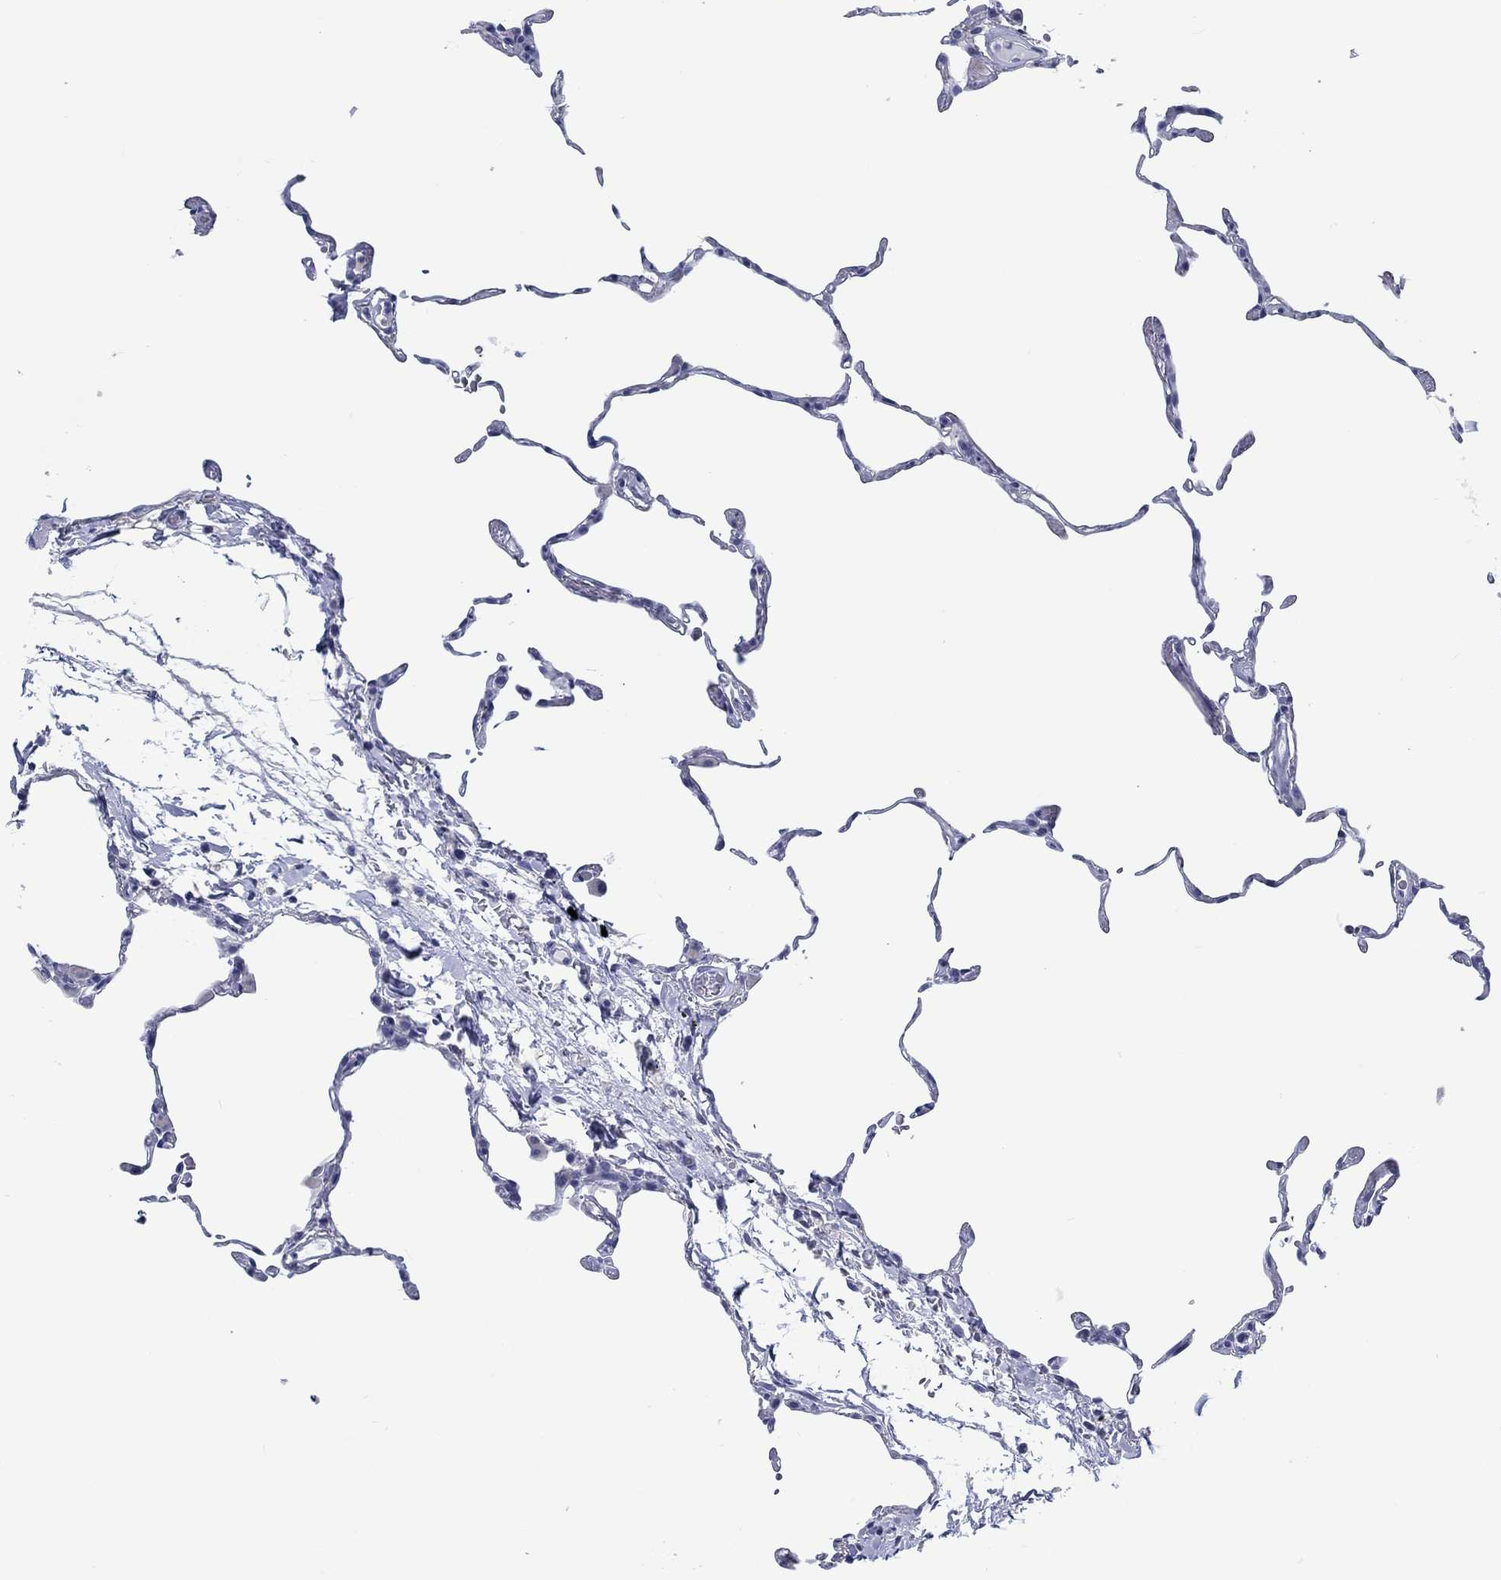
{"staining": {"intensity": "negative", "quantity": "none", "location": "none"}, "tissue": "lung", "cell_type": "Alveolar cells", "image_type": "normal", "snomed": [{"axis": "morphology", "description": "Normal tissue, NOS"}, {"axis": "topography", "description": "Lung"}], "caption": "High power microscopy image of an immunohistochemistry (IHC) histopathology image of unremarkable lung, revealing no significant positivity in alveolar cells. (Immunohistochemistry, brightfield microscopy, high magnification).", "gene": "H1", "patient": {"sex": "female", "age": 57}}